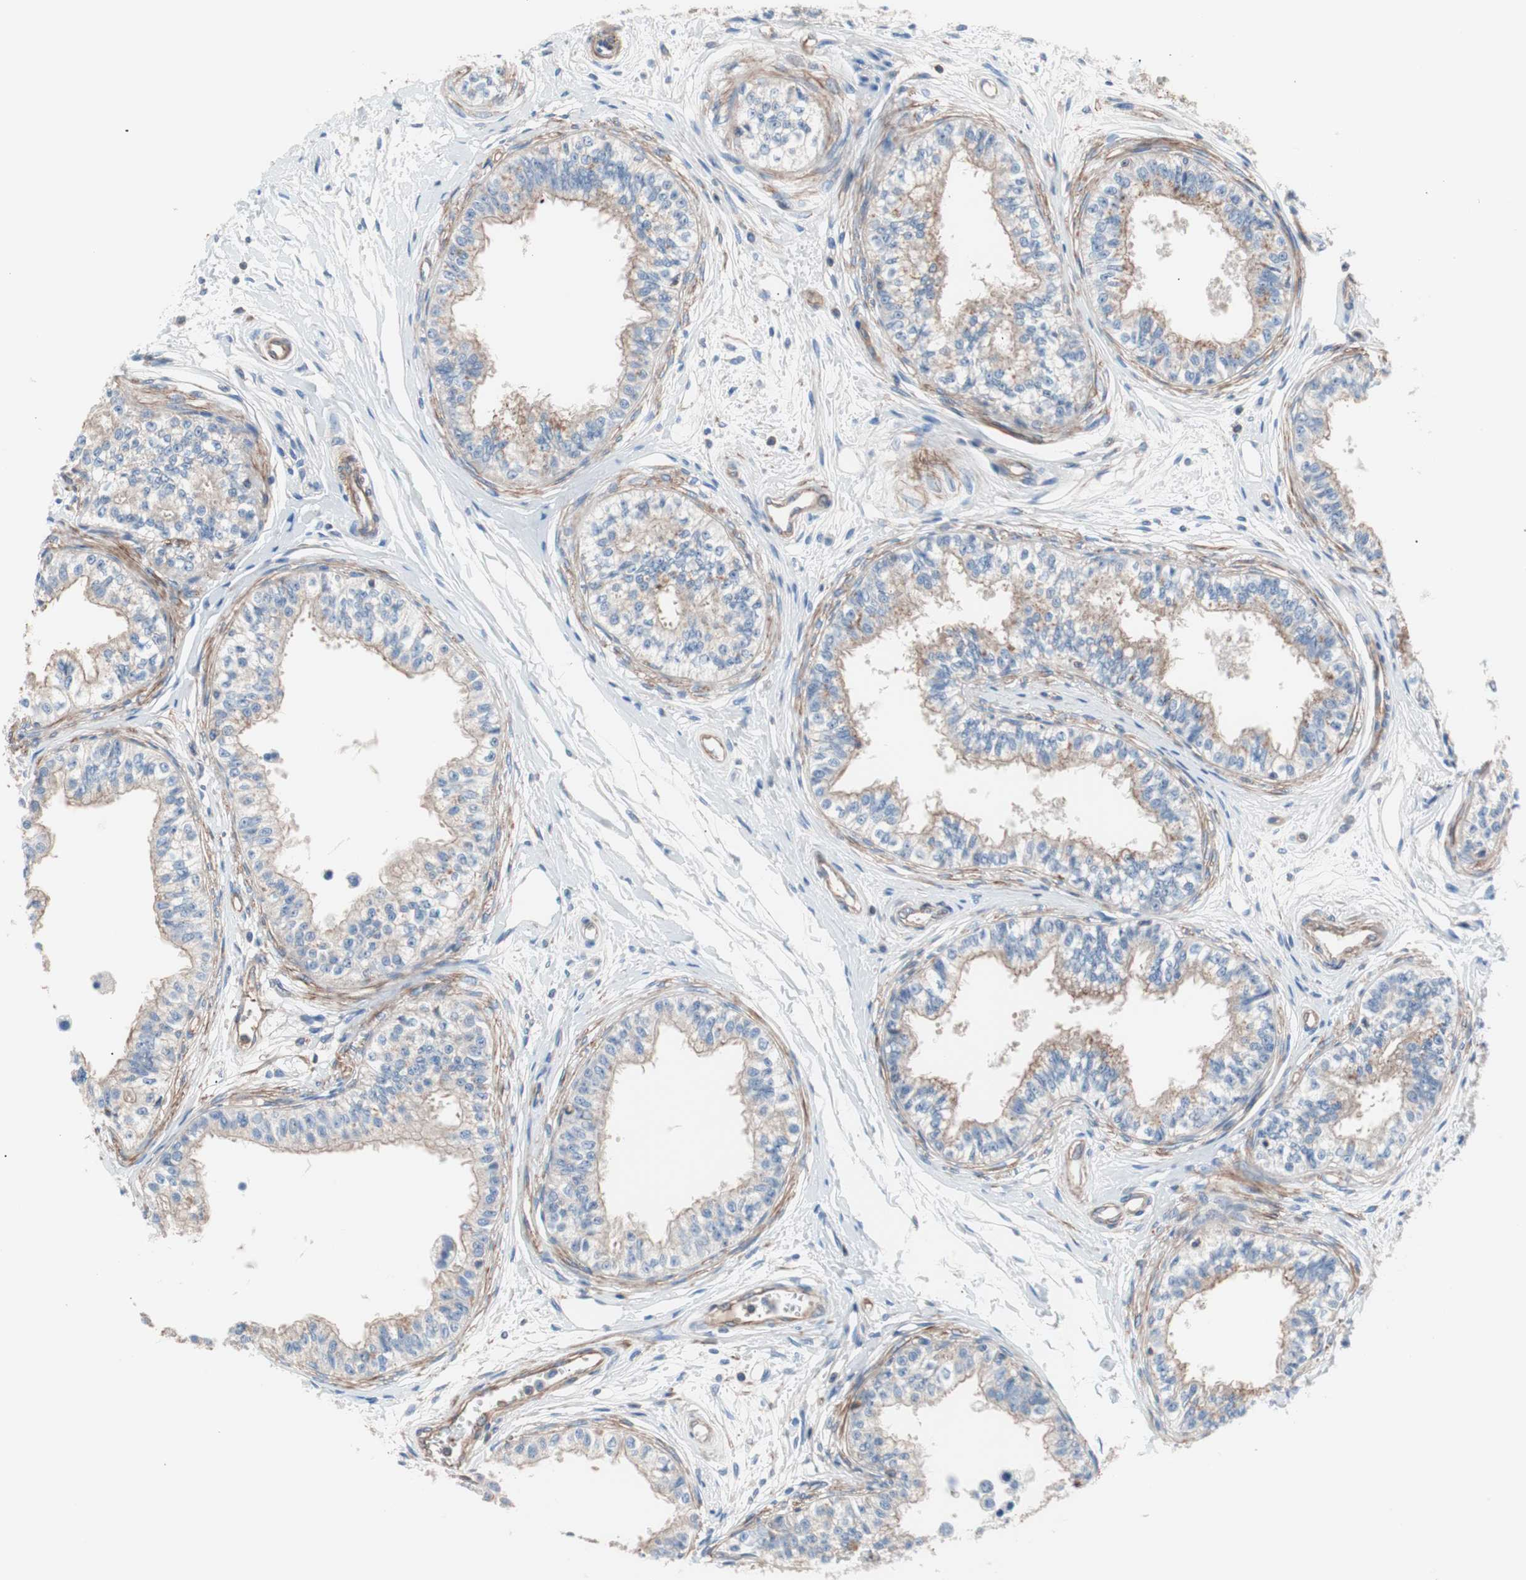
{"staining": {"intensity": "moderate", "quantity": "<25%", "location": "cytoplasmic/membranous"}, "tissue": "epididymis", "cell_type": "Glandular cells", "image_type": "normal", "snomed": [{"axis": "morphology", "description": "Normal tissue, NOS"}, {"axis": "morphology", "description": "Adenocarcinoma, metastatic, NOS"}, {"axis": "topography", "description": "Testis"}, {"axis": "topography", "description": "Epididymis"}], "caption": "Glandular cells show moderate cytoplasmic/membranous expression in about <25% of cells in normal epididymis.", "gene": "GPR160", "patient": {"sex": "male", "age": 26}}